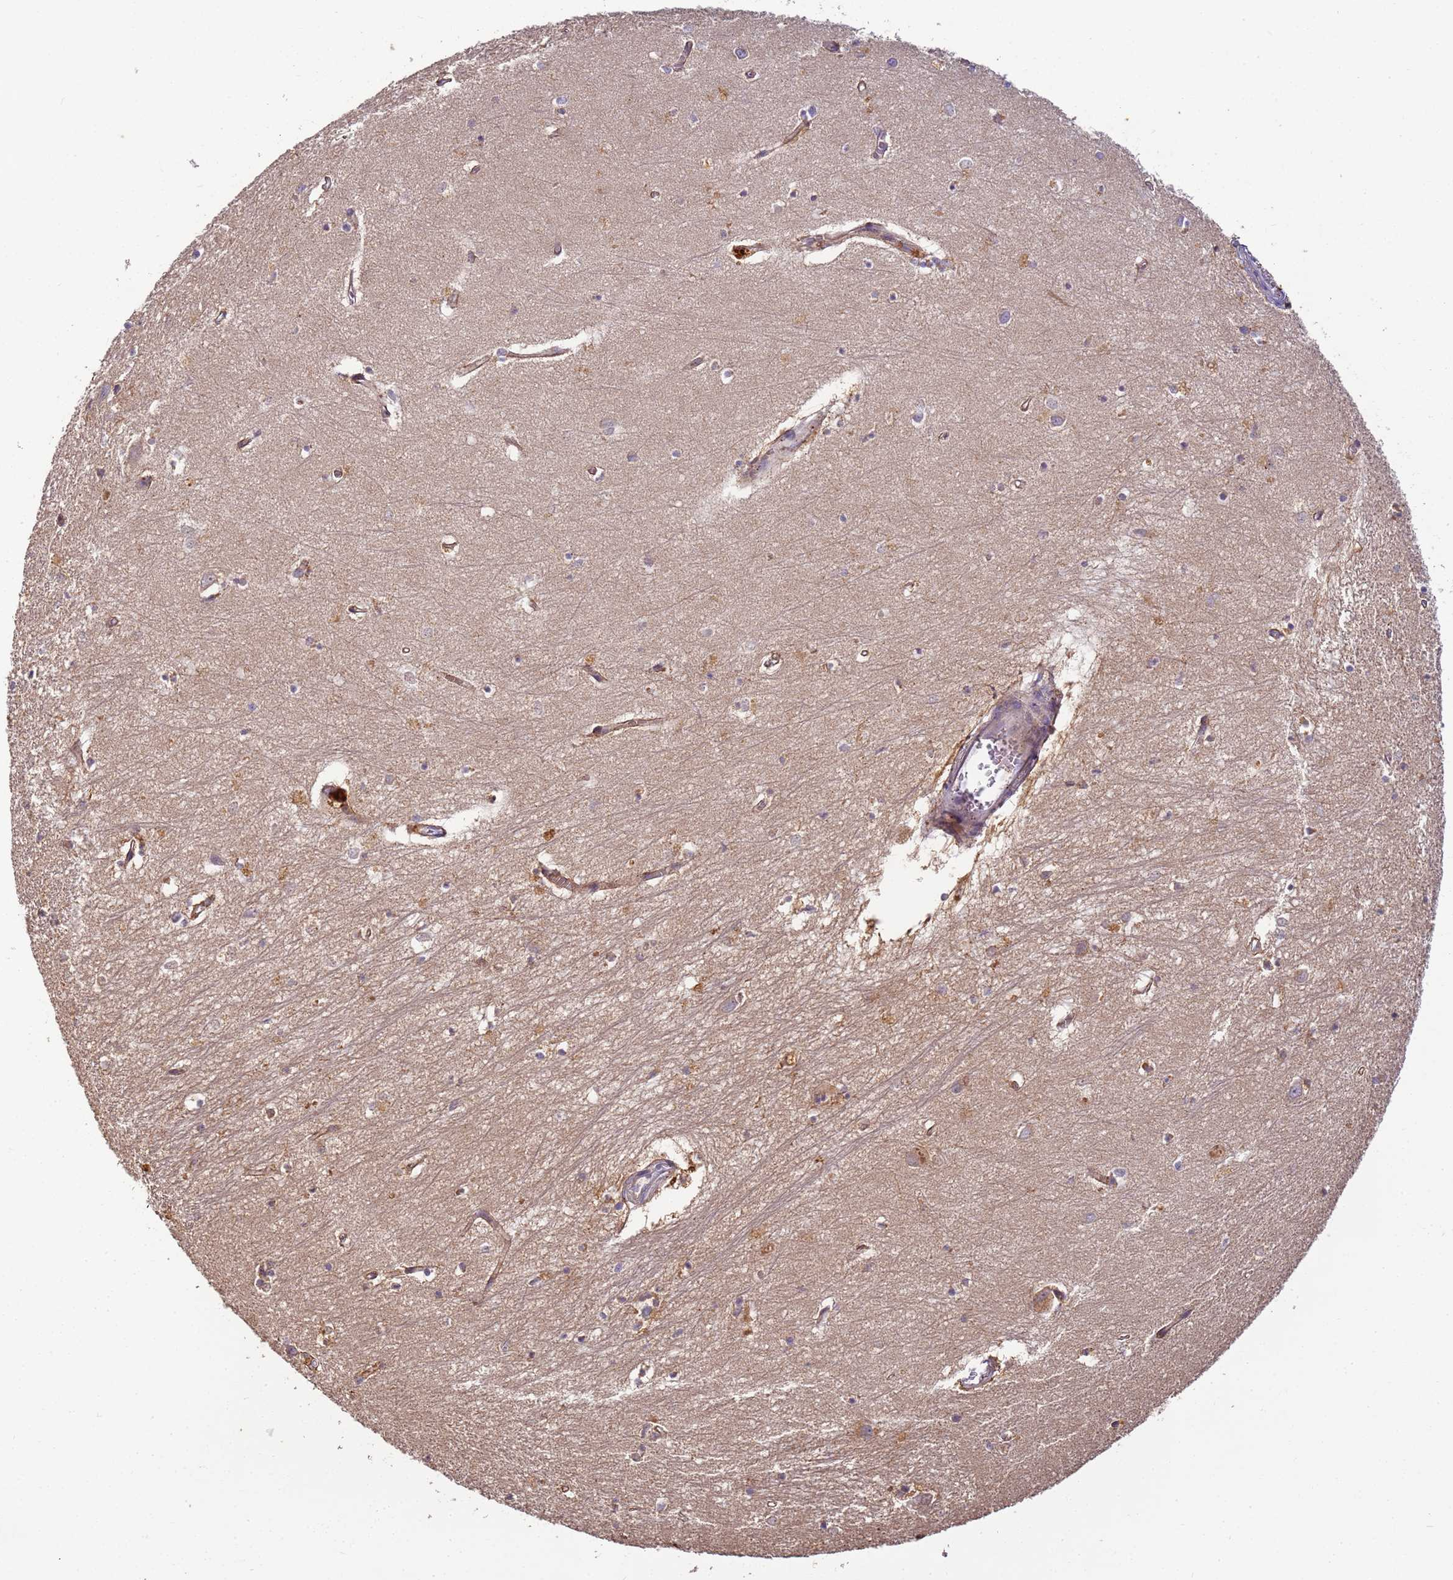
{"staining": {"intensity": "negative", "quantity": "none", "location": "none"}, "tissue": "hippocampus", "cell_type": "Glial cells", "image_type": "normal", "snomed": [{"axis": "morphology", "description": "Normal tissue, NOS"}, {"axis": "topography", "description": "Hippocampus"}], "caption": "Histopathology image shows no protein positivity in glial cells of normal hippocampus. (Stains: DAB (3,3'-diaminobenzidine) immunohistochemistry with hematoxylin counter stain, Microscopy: brightfield microscopy at high magnification).", "gene": "TIGAR", "patient": {"sex": "female", "age": 64}}